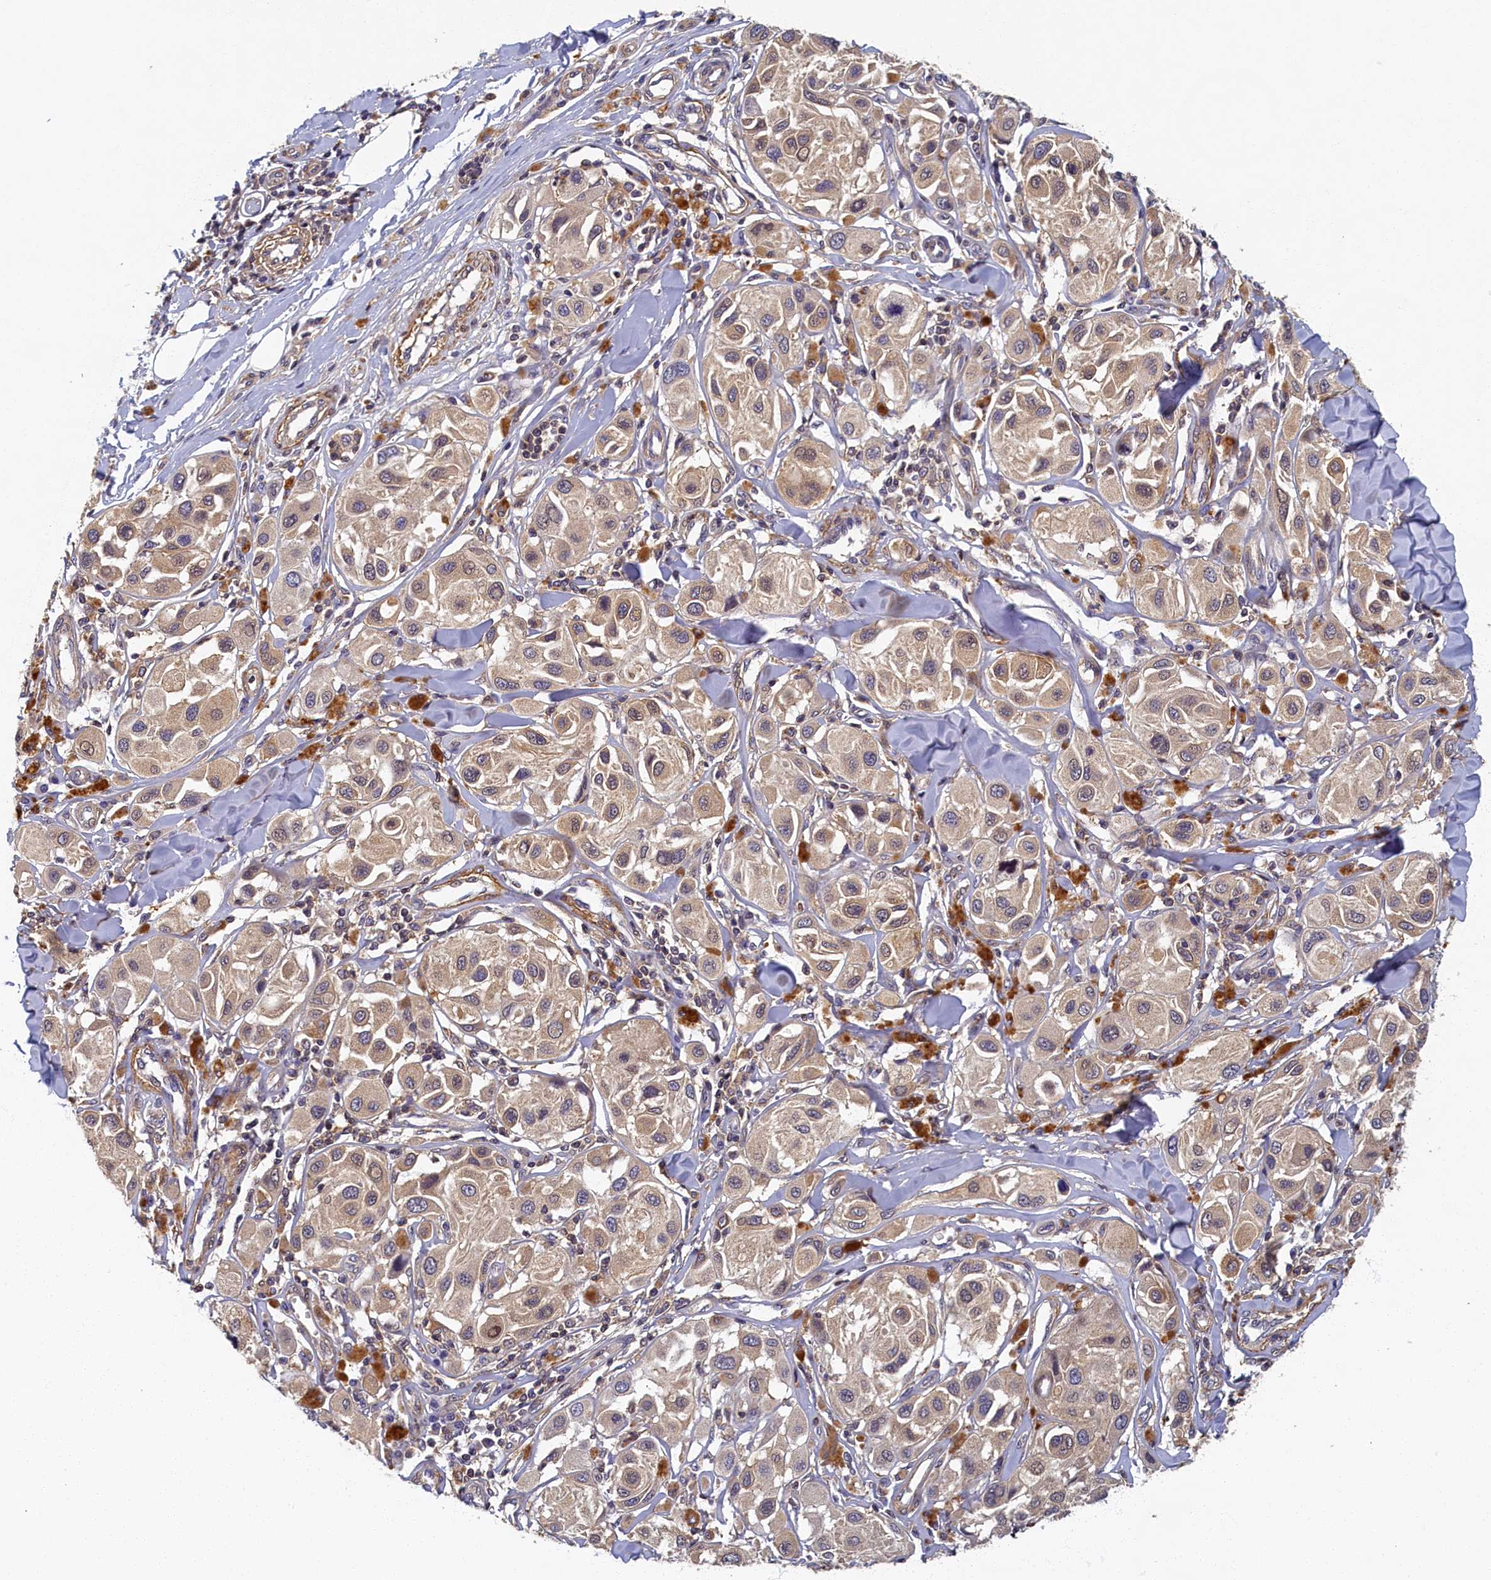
{"staining": {"intensity": "moderate", "quantity": "<25%", "location": "cytoplasmic/membranous"}, "tissue": "melanoma", "cell_type": "Tumor cells", "image_type": "cancer", "snomed": [{"axis": "morphology", "description": "Malignant melanoma, Metastatic site"}, {"axis": "topography", "description": "Skin"}], "caption": "Malignant melanoma (metastatic site) stained with a protein marker reveals moderate staining in tumor cells.", "gene": "TBCB", "patient": {"sex": "male", "age": 41}}